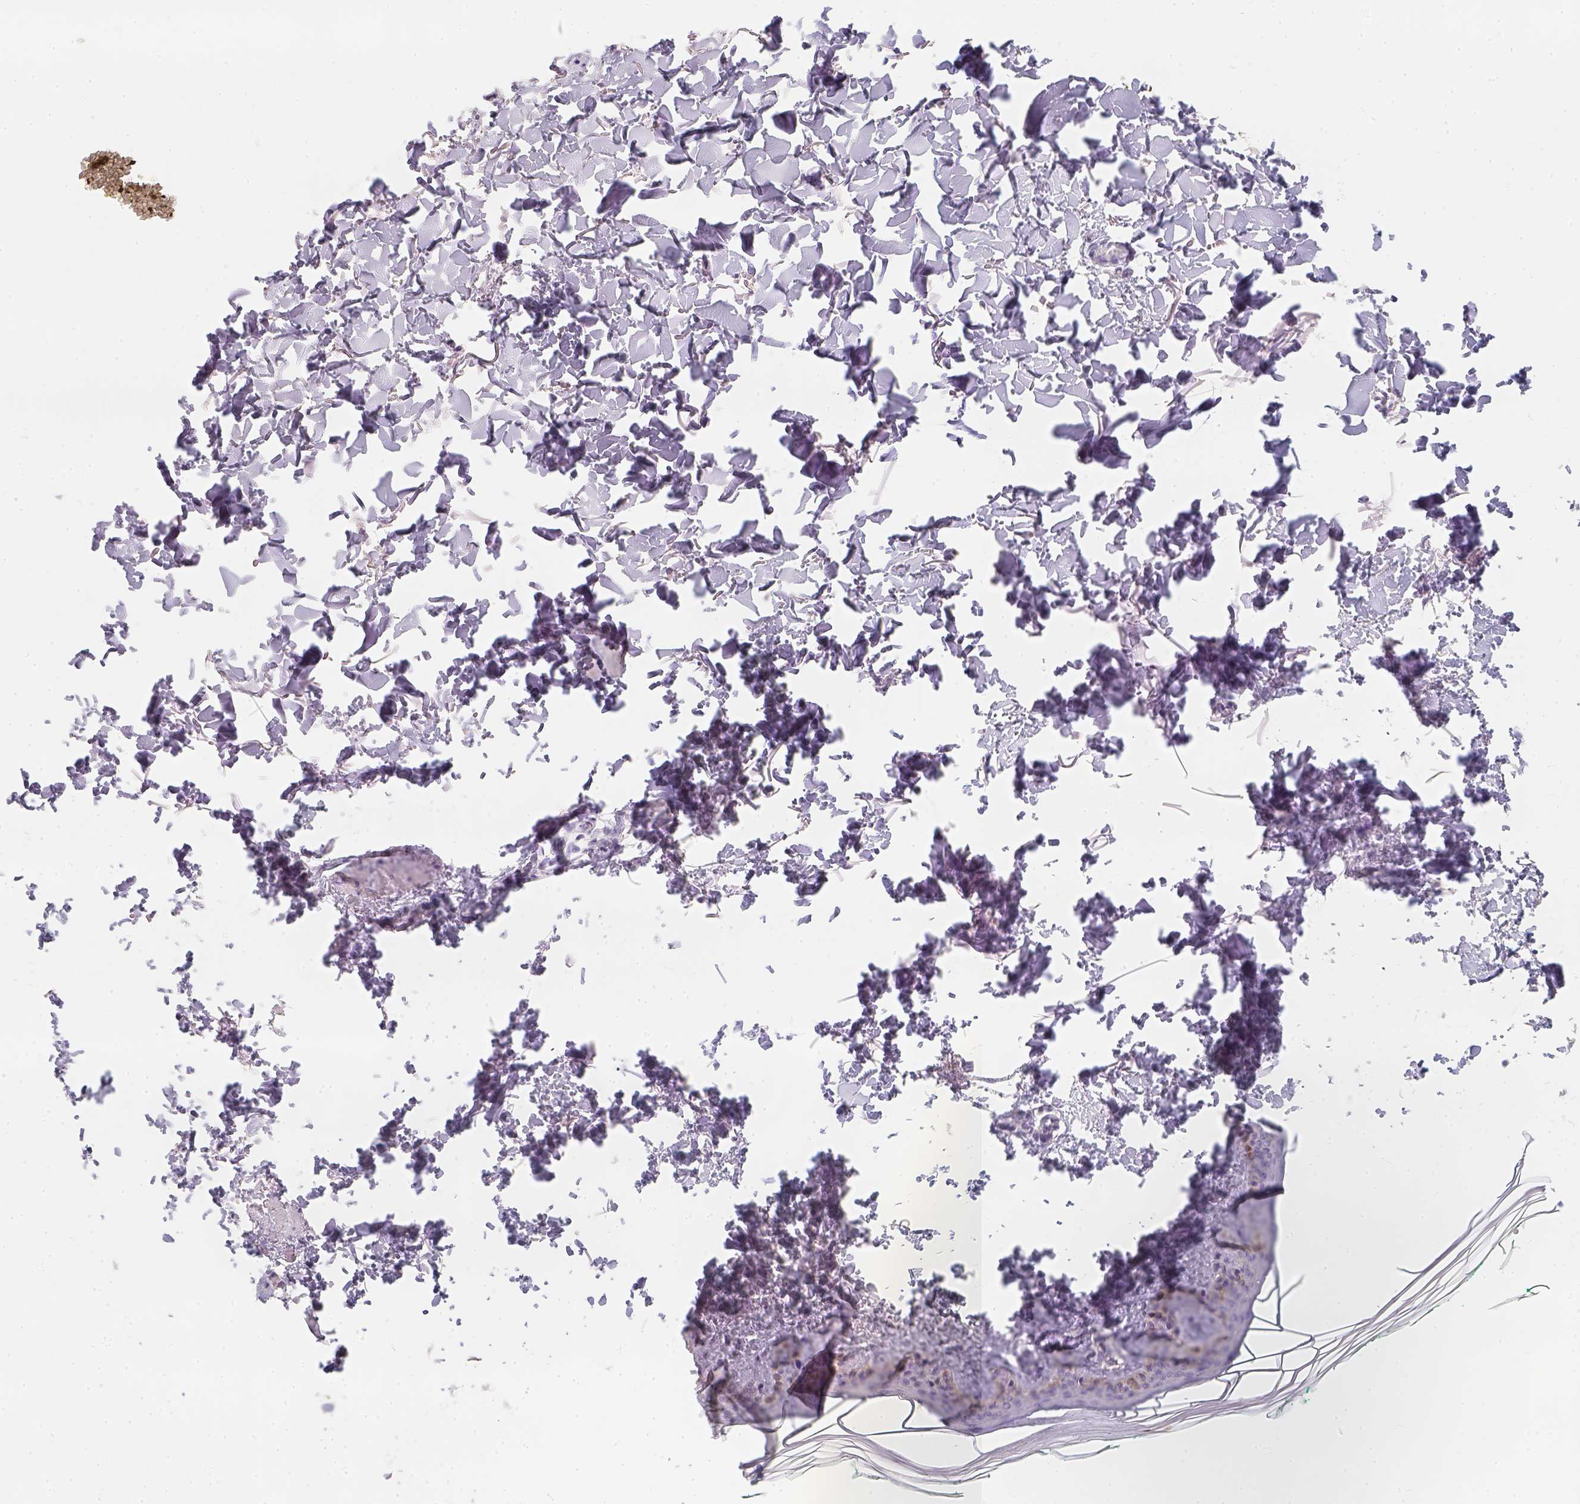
{"staining": {"intensity": "negative", "quantity": "none", "location": "none"}, "tissue": "skin", "cell_type": "Fibroblasts", "image_type": "normal", "snomed": [{"axis": "morphology", "description": "Normal tissue, NOS"}, {"axis": "topography", "description": "Skin"}, {"axis": "topography", "description": "Peripheral nerve tissue"}], "caption": "This is an immunohistochemistry photomicrograph of normal skin. There is no positivity in fibroblasts.", "gene": "SLC18A1", "patient": {"sex": "female", "age": 45}}